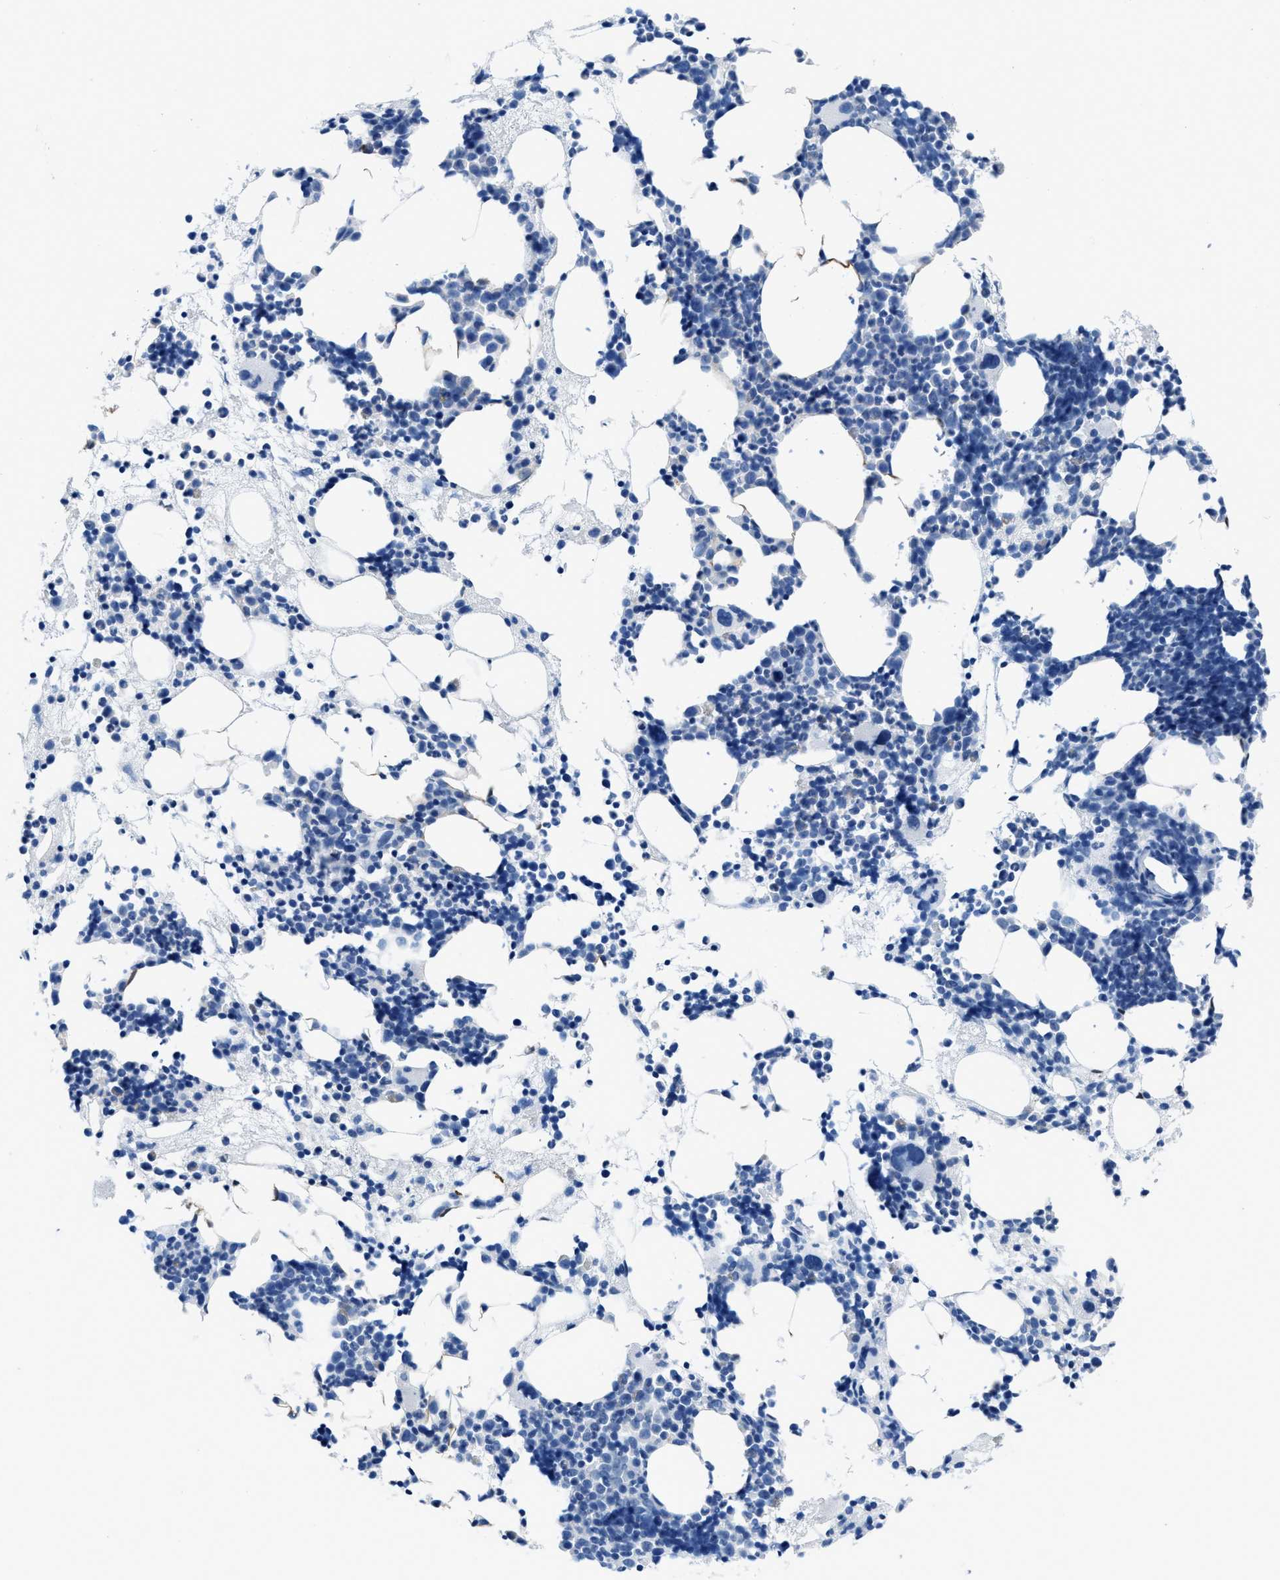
{"staining": {"intensity": "negative", "quantity": "none", "location": "none"}, "tissue": "bone marrow", "cell_type": "Hematopoietic cells", "image_type": "normal", "snomed": [{"axis": "morphology", "description": "Normal tissue, NOS"}, {"axis": "morphology", "description": "Inflammation, NOS"}, {"axis": "topography", "description": "Bone marrow"}], "caption": "Immunohistochemistry (IHC) of normal bone marrow shows no staining in hematopoietic cells.", "gene": "NUDT5", "patient": {"sex": "female", "age": 81}}